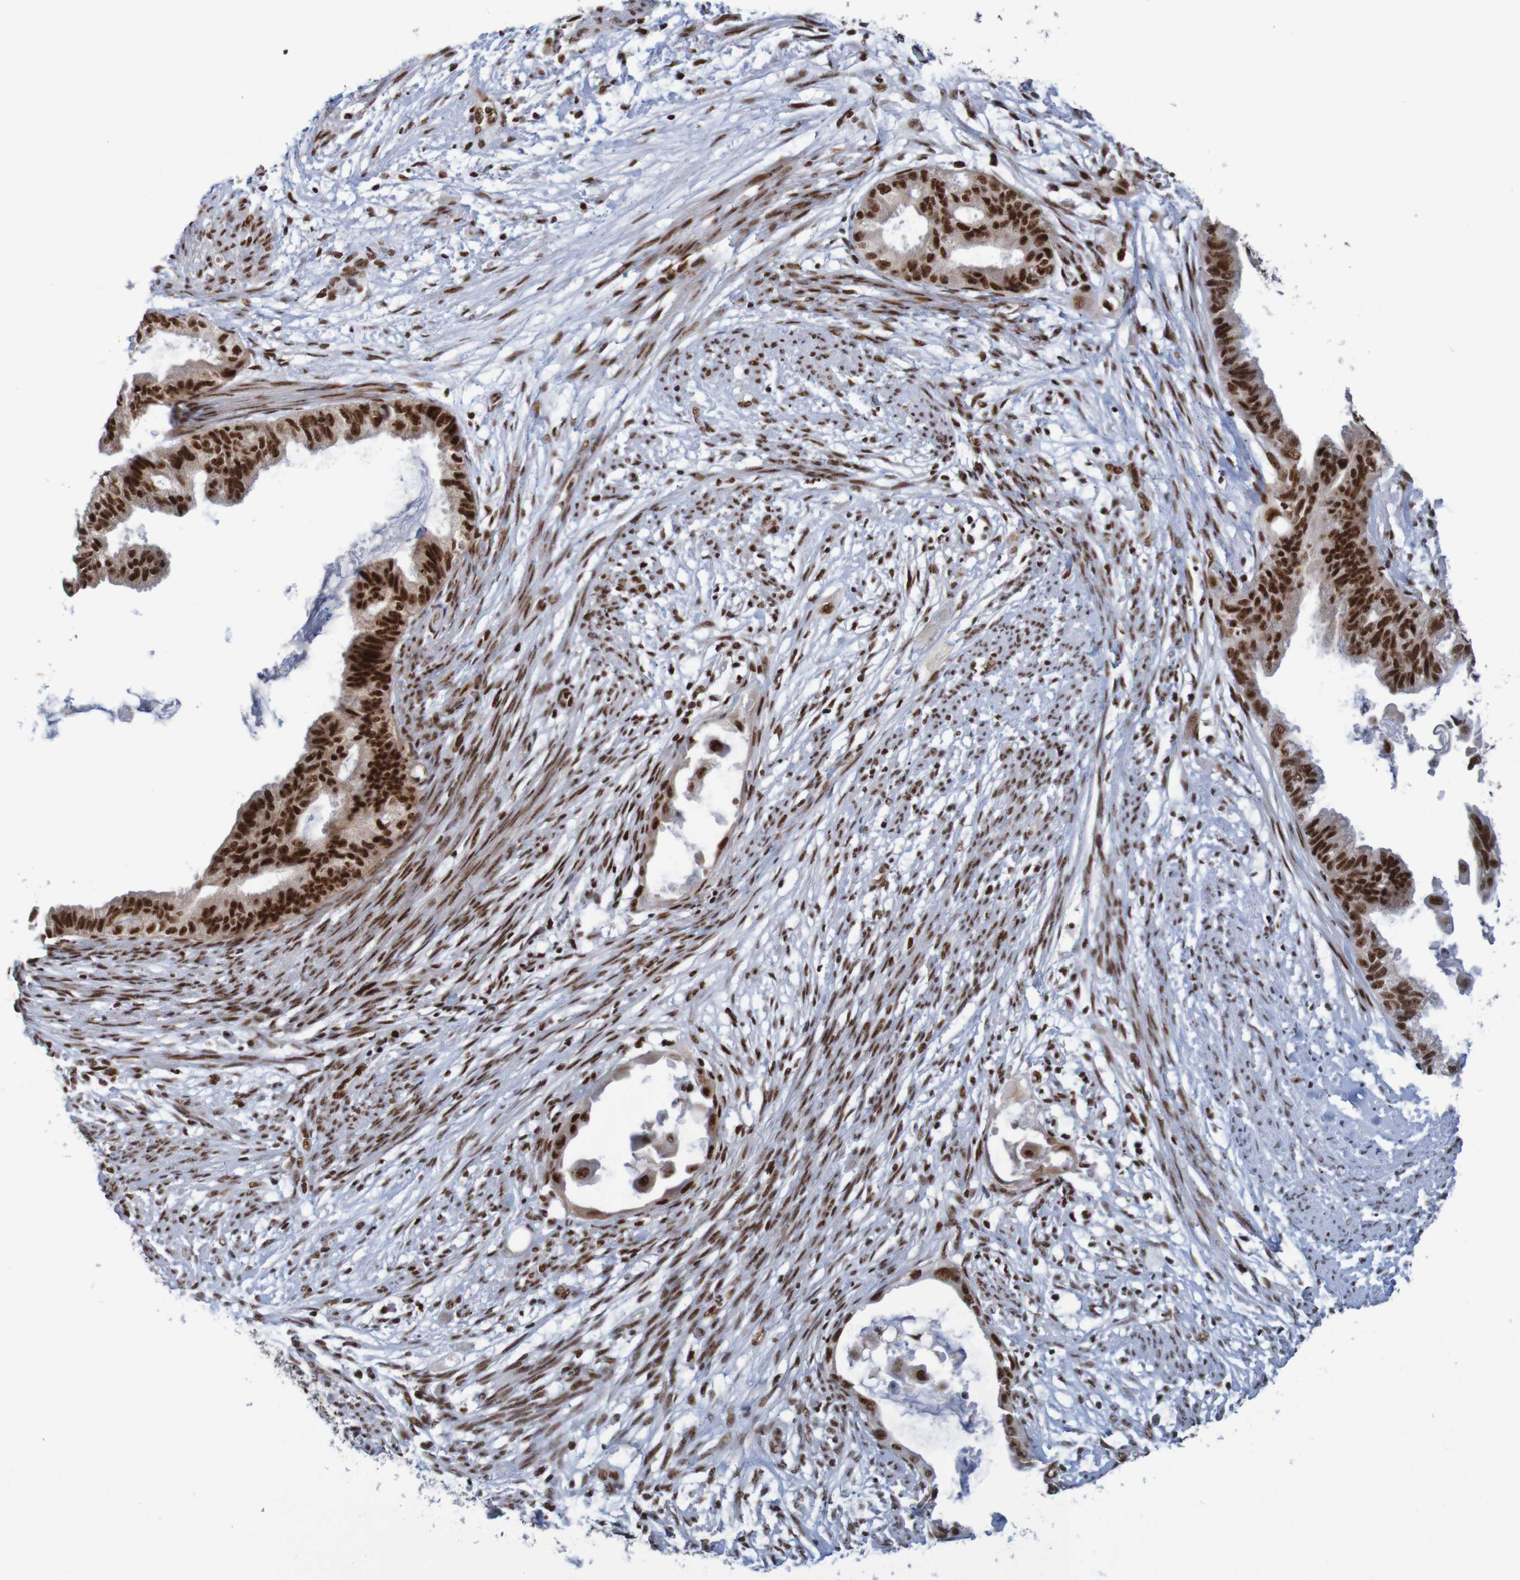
{"staining": {"intensity": "strong", "quantity": ">75%", "location": "nuclear"}, "tissue": "cervical cancer", "cell_type": "Tumor cells", "image_type": "cancer", "snomed": [{"axis": "morphology", "description": "Normal tissue, NOS"}, {"axis": "morphology", "description": "Adenocarcinoma, NOS"}, {"axis": "topography", "description": "Cervix"}, {"axis": "topography", "description": "Endometrium"}], "caption": "Immunohistochemical staining of human cervical cancer (adenocarcinoma) demonstrates strong nuclear protein staining in approximately >75% of tumor cells.", "gene": "THRAP3", "patient": {"sex": "female", "age": 86}}